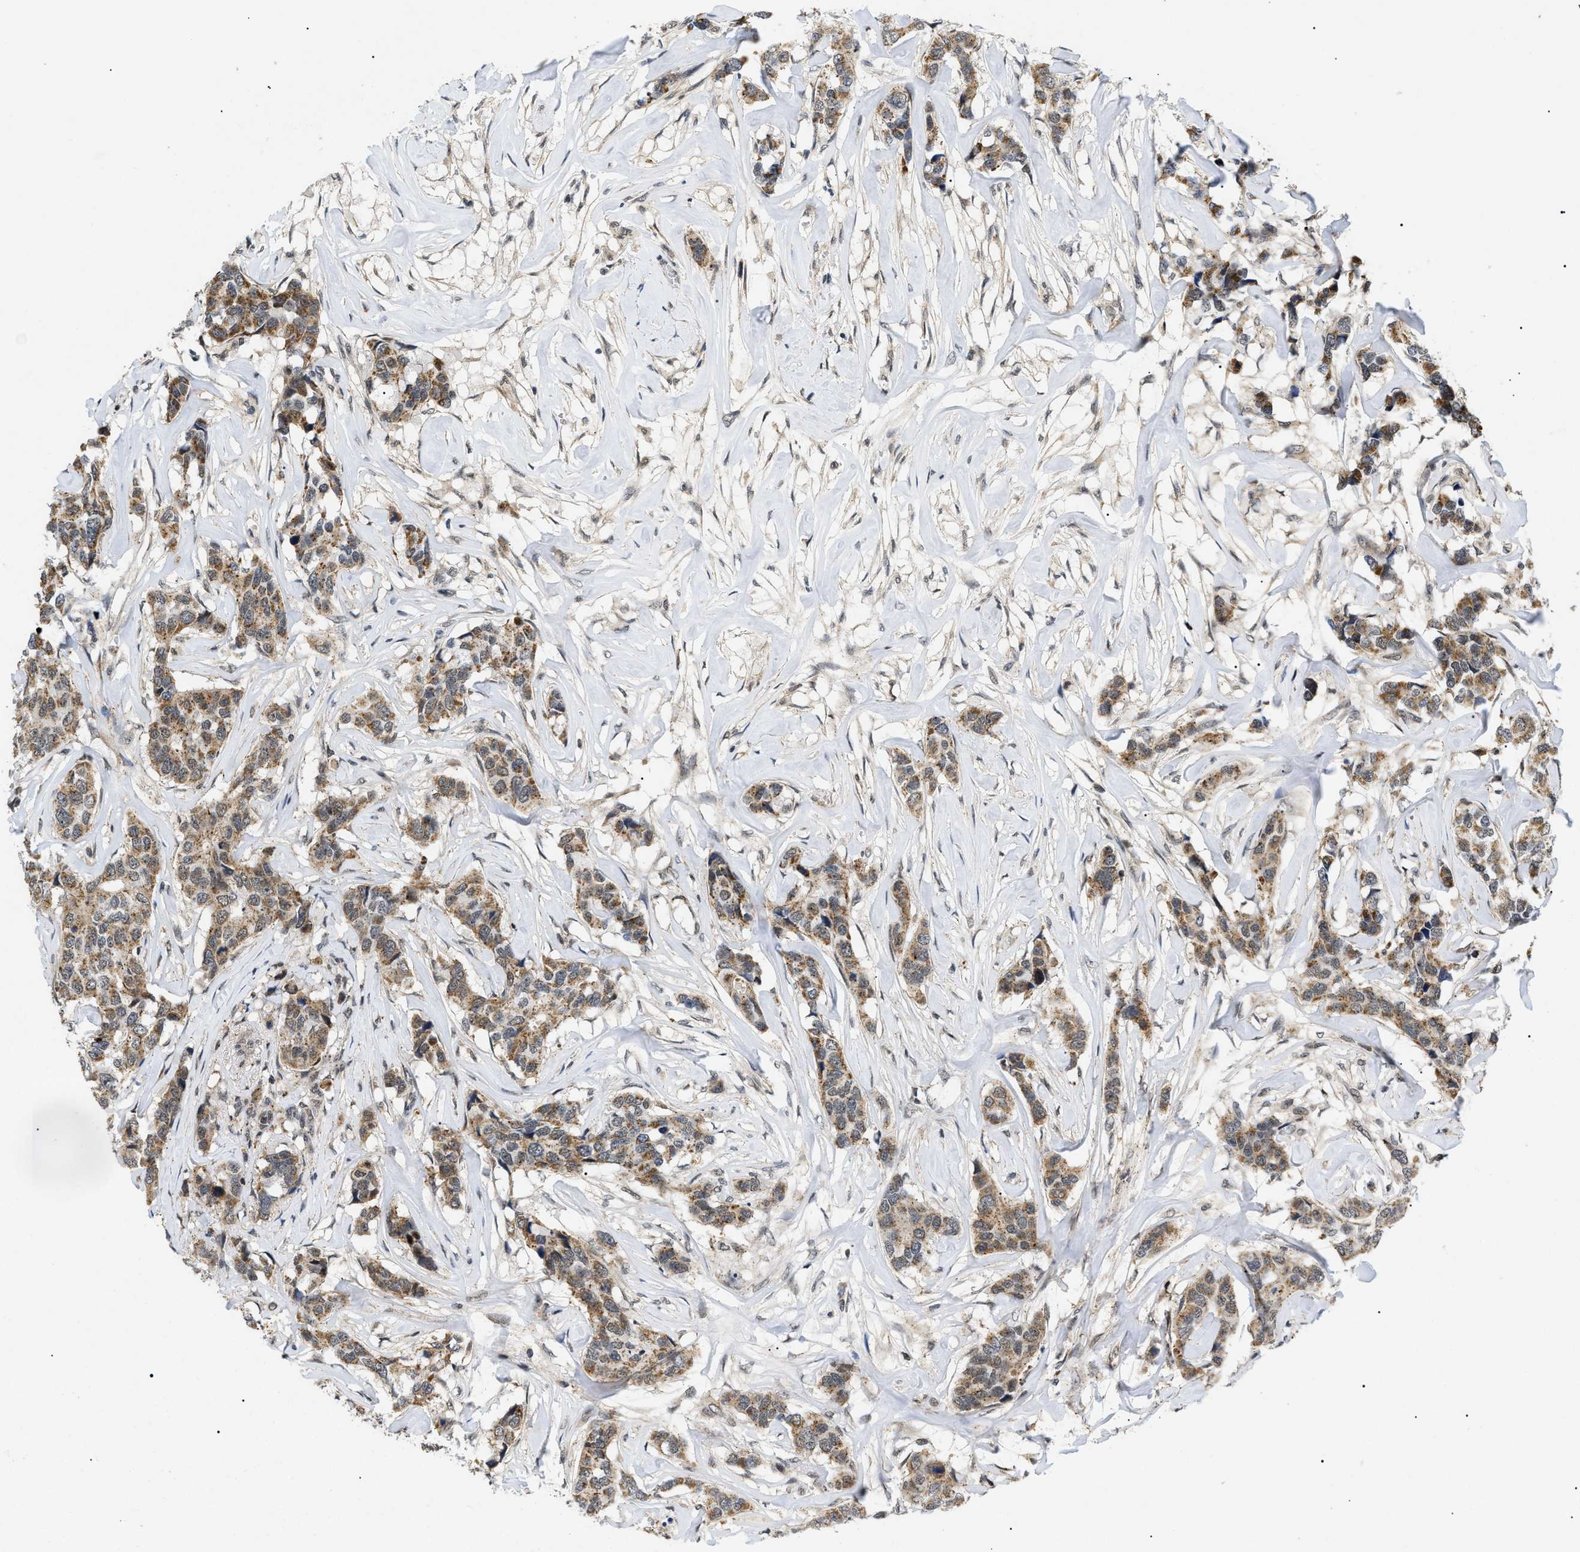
{"staining": {"intensity": "moderate", "quantity": ">75%", "location": "cytoplasmic/membranous"}, "tissue": "breast cancer", "cell_type": "Tumor cells", "image_type": "cancer", "snomed": [{"axis": "morphology", "description": "Lobular carcinoma"}, {"axis": "topography", "description": "Breast"}], "caption": "Breast cancer (lobular carcinoma) stained with a protein marker shows moderate staining in tumor cells.", "gene": "ZBTB11", "patient": {"sex": "female", "age": 59}}